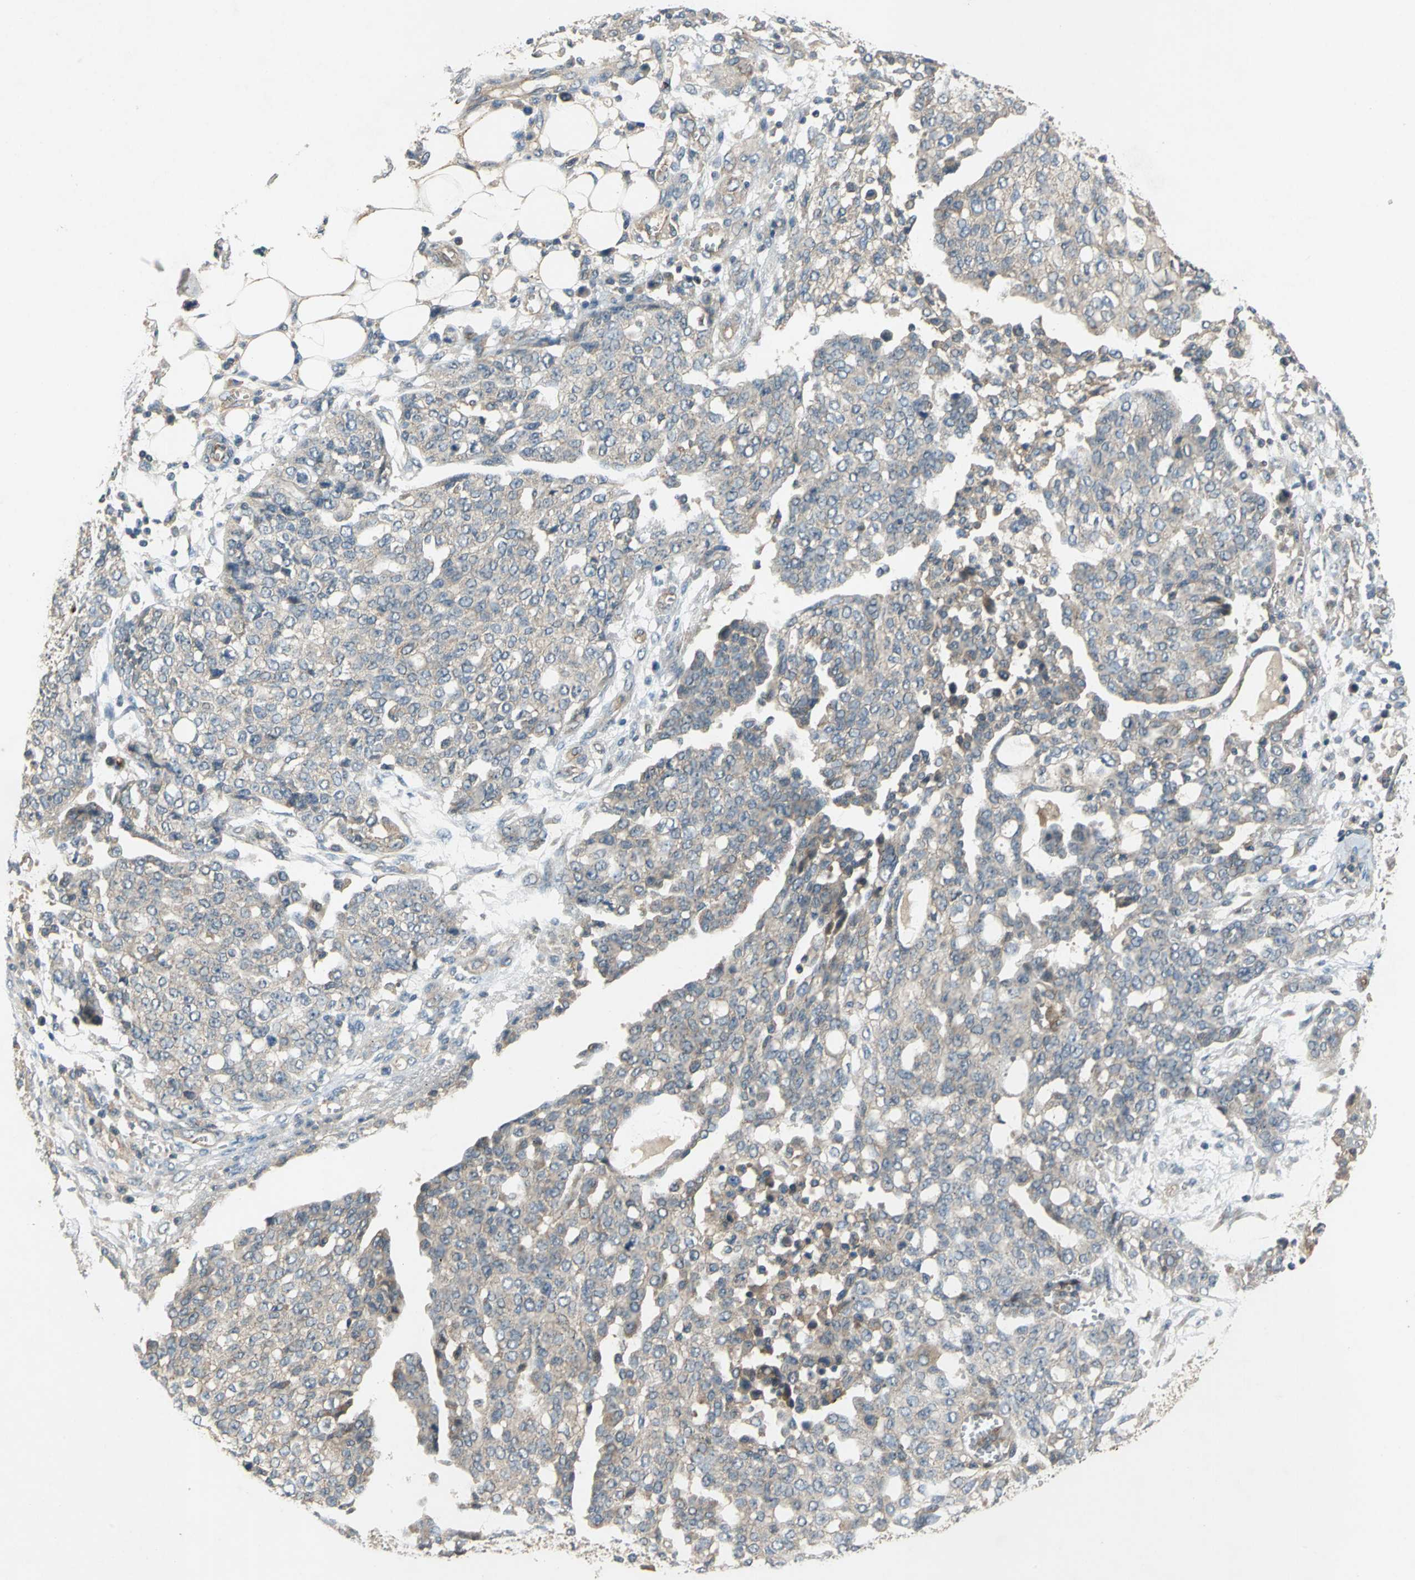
{"staining": {"intensity": "weak", "quantity": "25%-75%", "location": "cytoplasmic/membranous"}, "tissue": "ovarian cancer", "cell_type": "Tumor cells", "image_type": "cancer", "snomed": [{"axis": "morphology", "description": "Cystadenocarcinoma, serous, NOS"}, {"axis": "topography", "description": "Soft tissue"}, {"axis": "topography", "description": "Ovary"}], "caption": "Immunohistochemical staining of human ovarian cancer displays weak cytoplasmic/membranous protein expression in approximately 25%-75% of tumor cells.", "gene": "EMCN", "patient": {"sex": "female", "age": 57}}